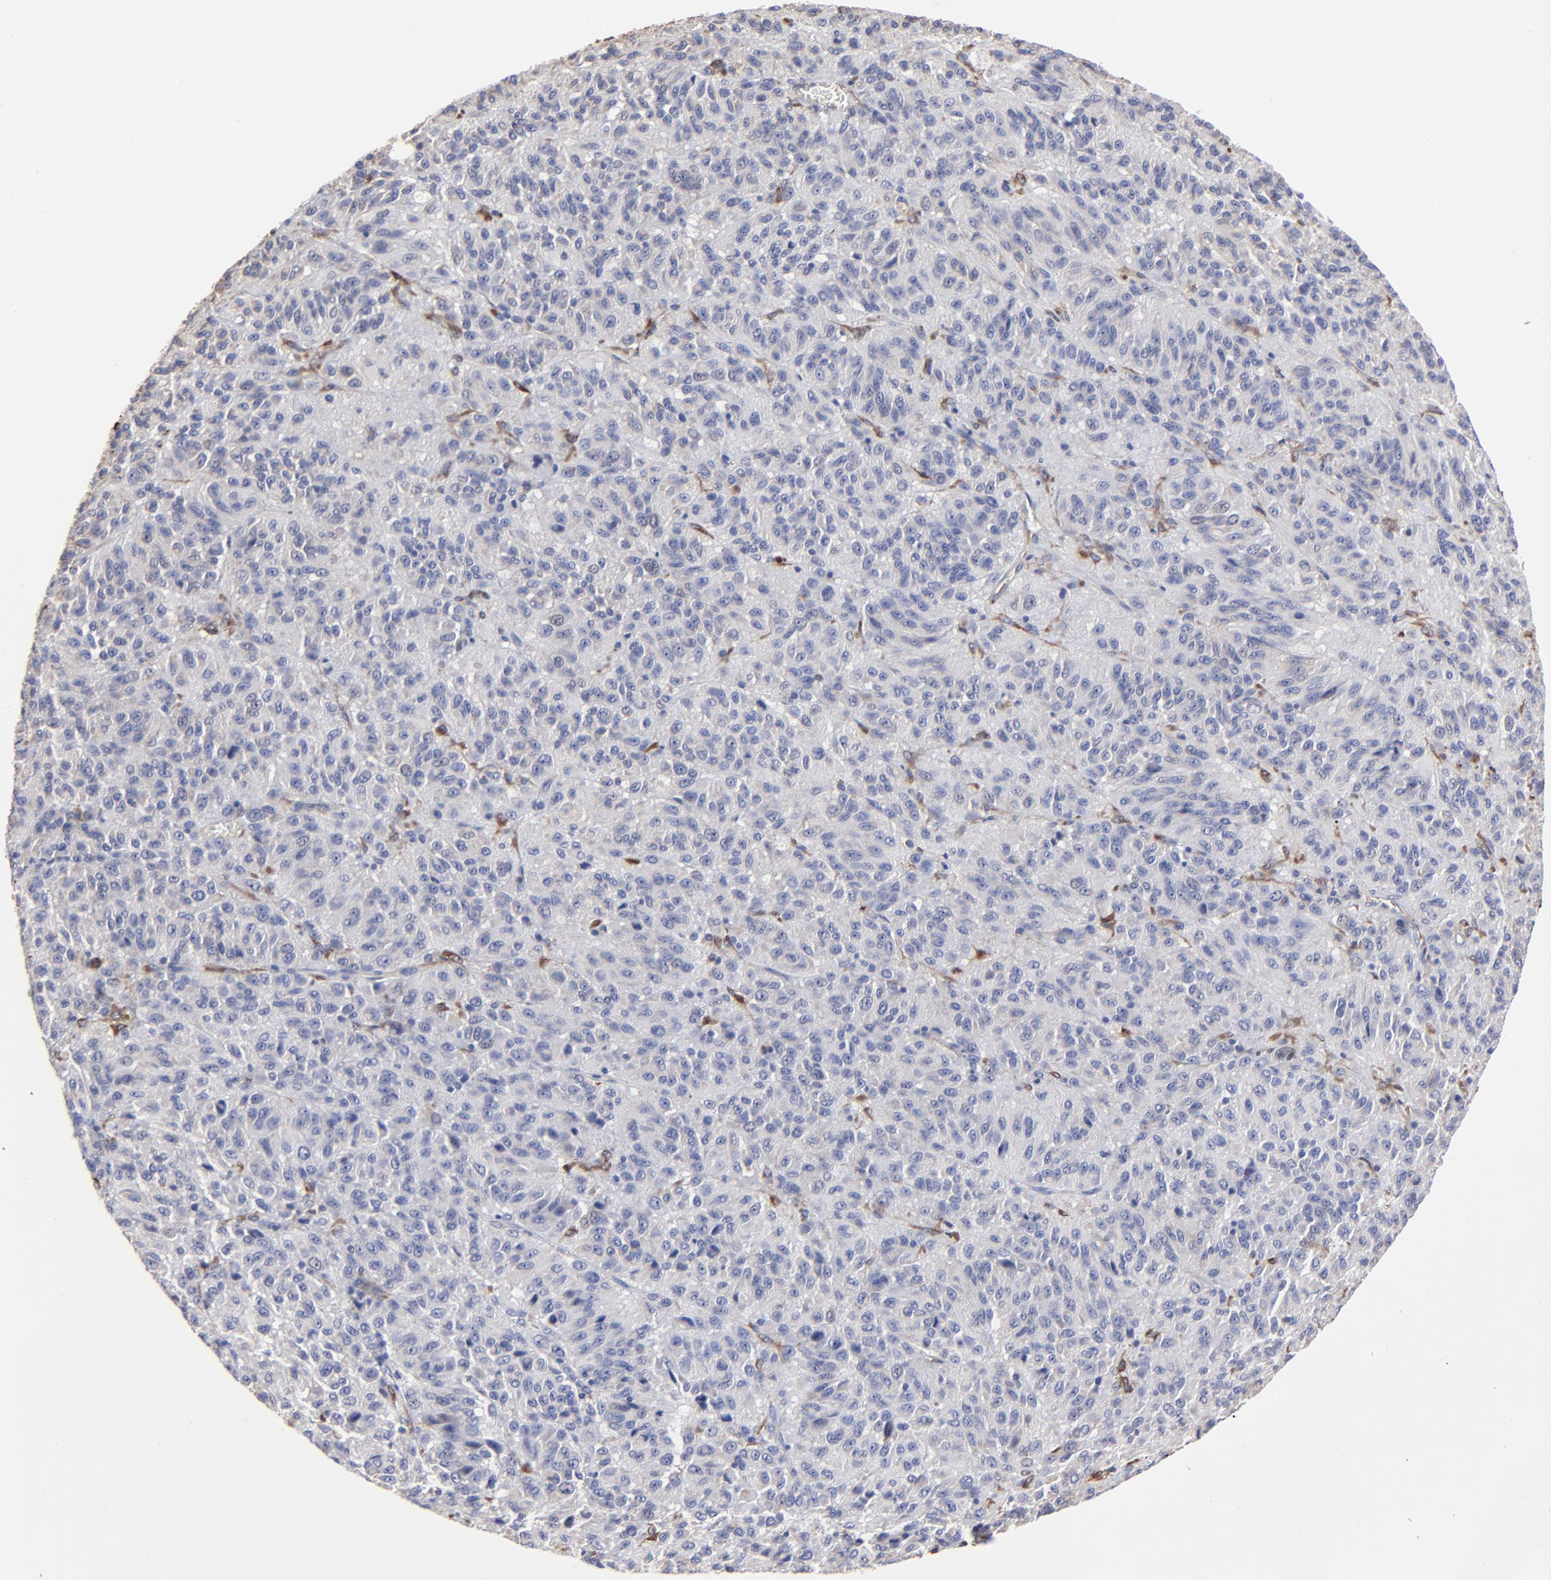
{"staining": {"intensity": "negative", "quantity": "none", "location": "none"}, "tissue": "melanoma", "cell_type": "Tumor cells", "image_type": "cancer", "snomed": [{"axis": "morphology", "description": "Malignant melanoma, Metastatic site"}, {"axis": "topography", "description": "Lung"}], "caption": "Immunohistochemical staining of human malignant melanoma (metastatic site) demonstrates no significant positivity in tumor cells.", "gene": "CILP", "patient": {"sex": "male", "age": 64}}